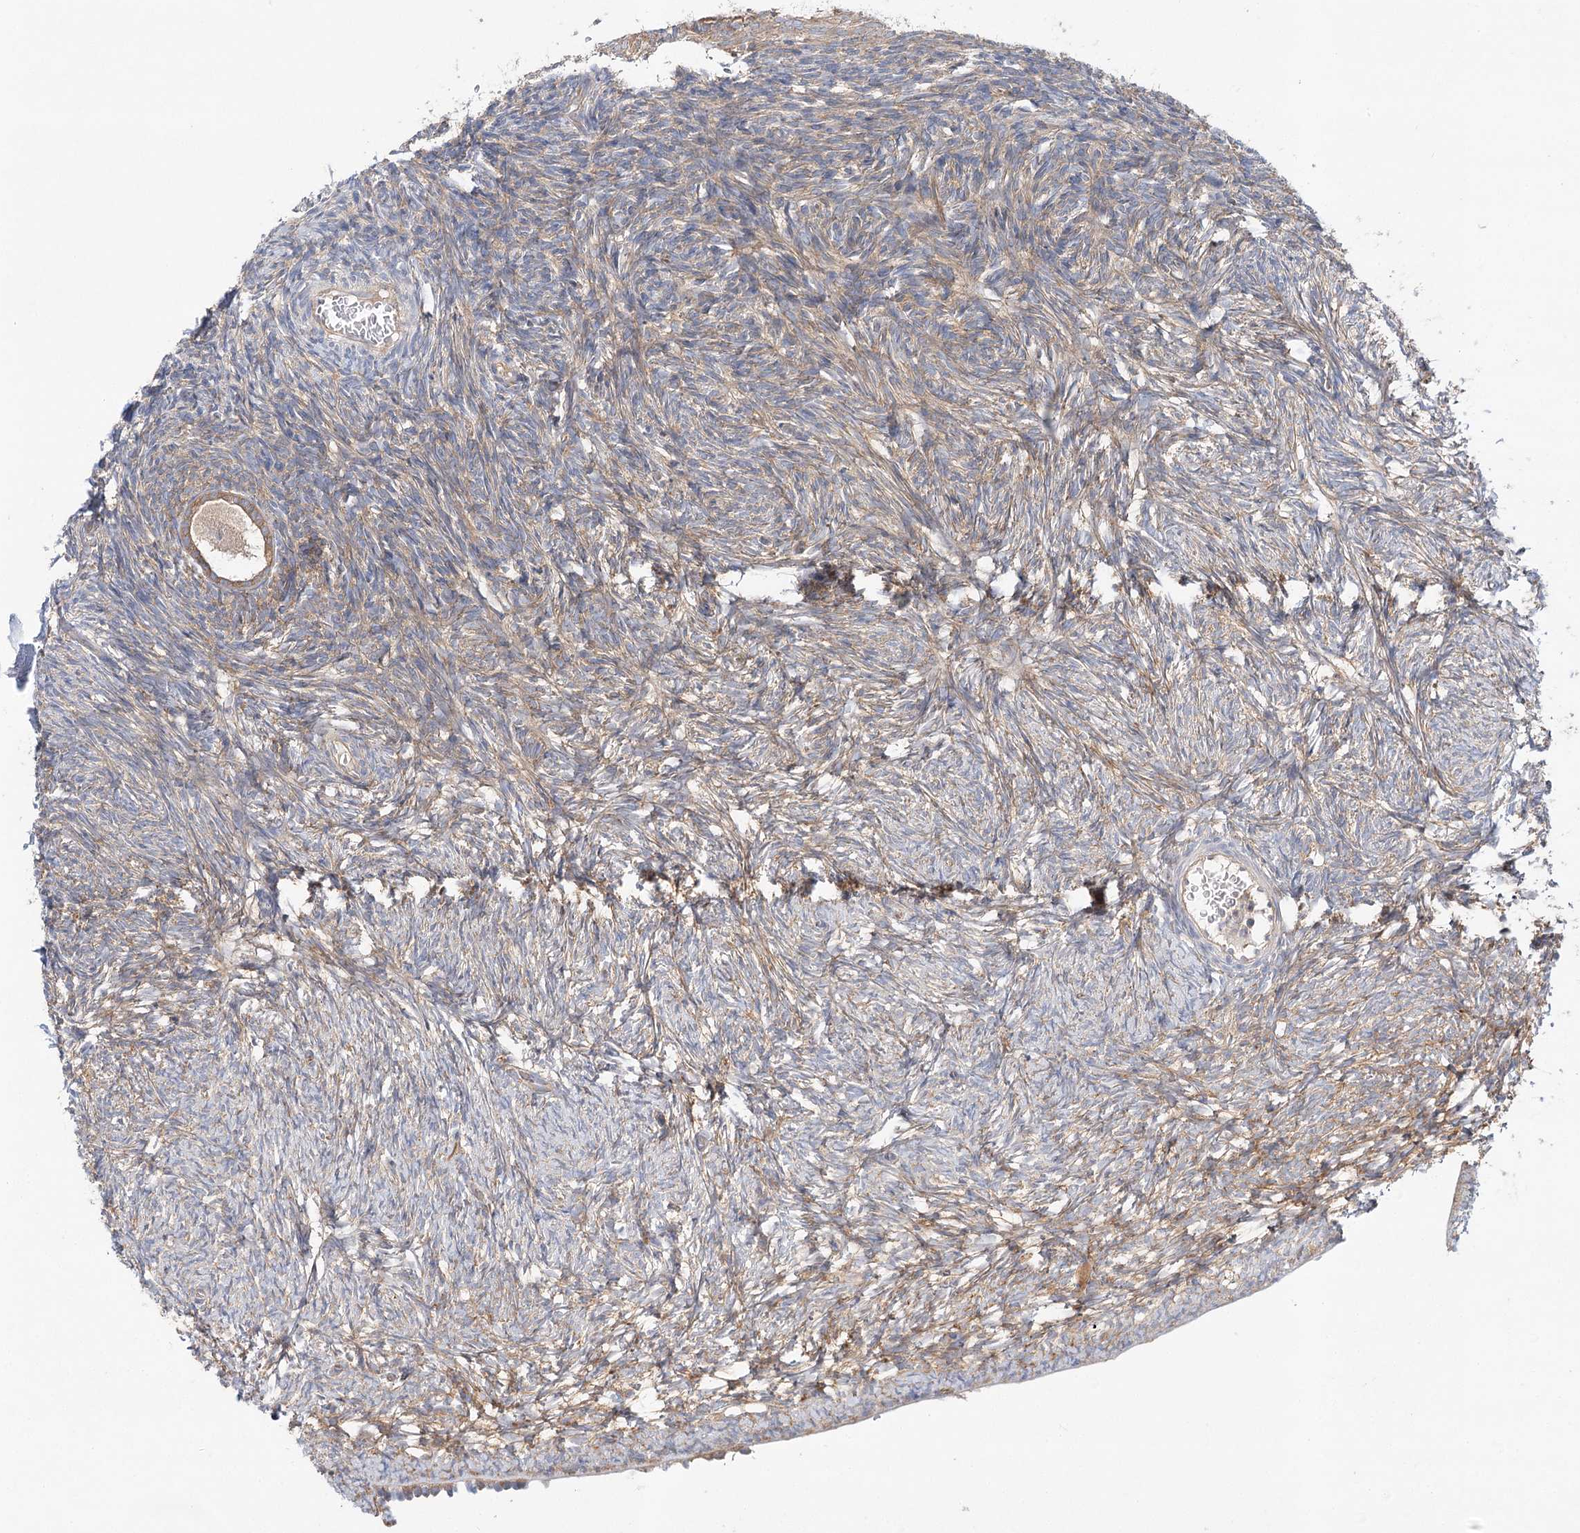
{"staining": {"intensity": "moderate", "quantity": ">75%", "location": "cytoplasmic/membranous"}, "tissue": "ovary", "cell_type": "Follicle cells", "image_type": "normal", "snomed": [{"axis": "morphology", "description": "Normal tissue, NOS"}, {"axis": "topography", "description": "Ovary"}], "caption": "Protein expression analysis of normal human ovary reveals moderate cytoplasmic/membranous expression in about >75% of follicle cells. The staining is performed using DAB brown chromogen to label protein expression. The nuclei are counter-stained blue using hematoxylin.", "gene": "ABRAXAS2", "patient": {"sex": "female", "age": 34}}